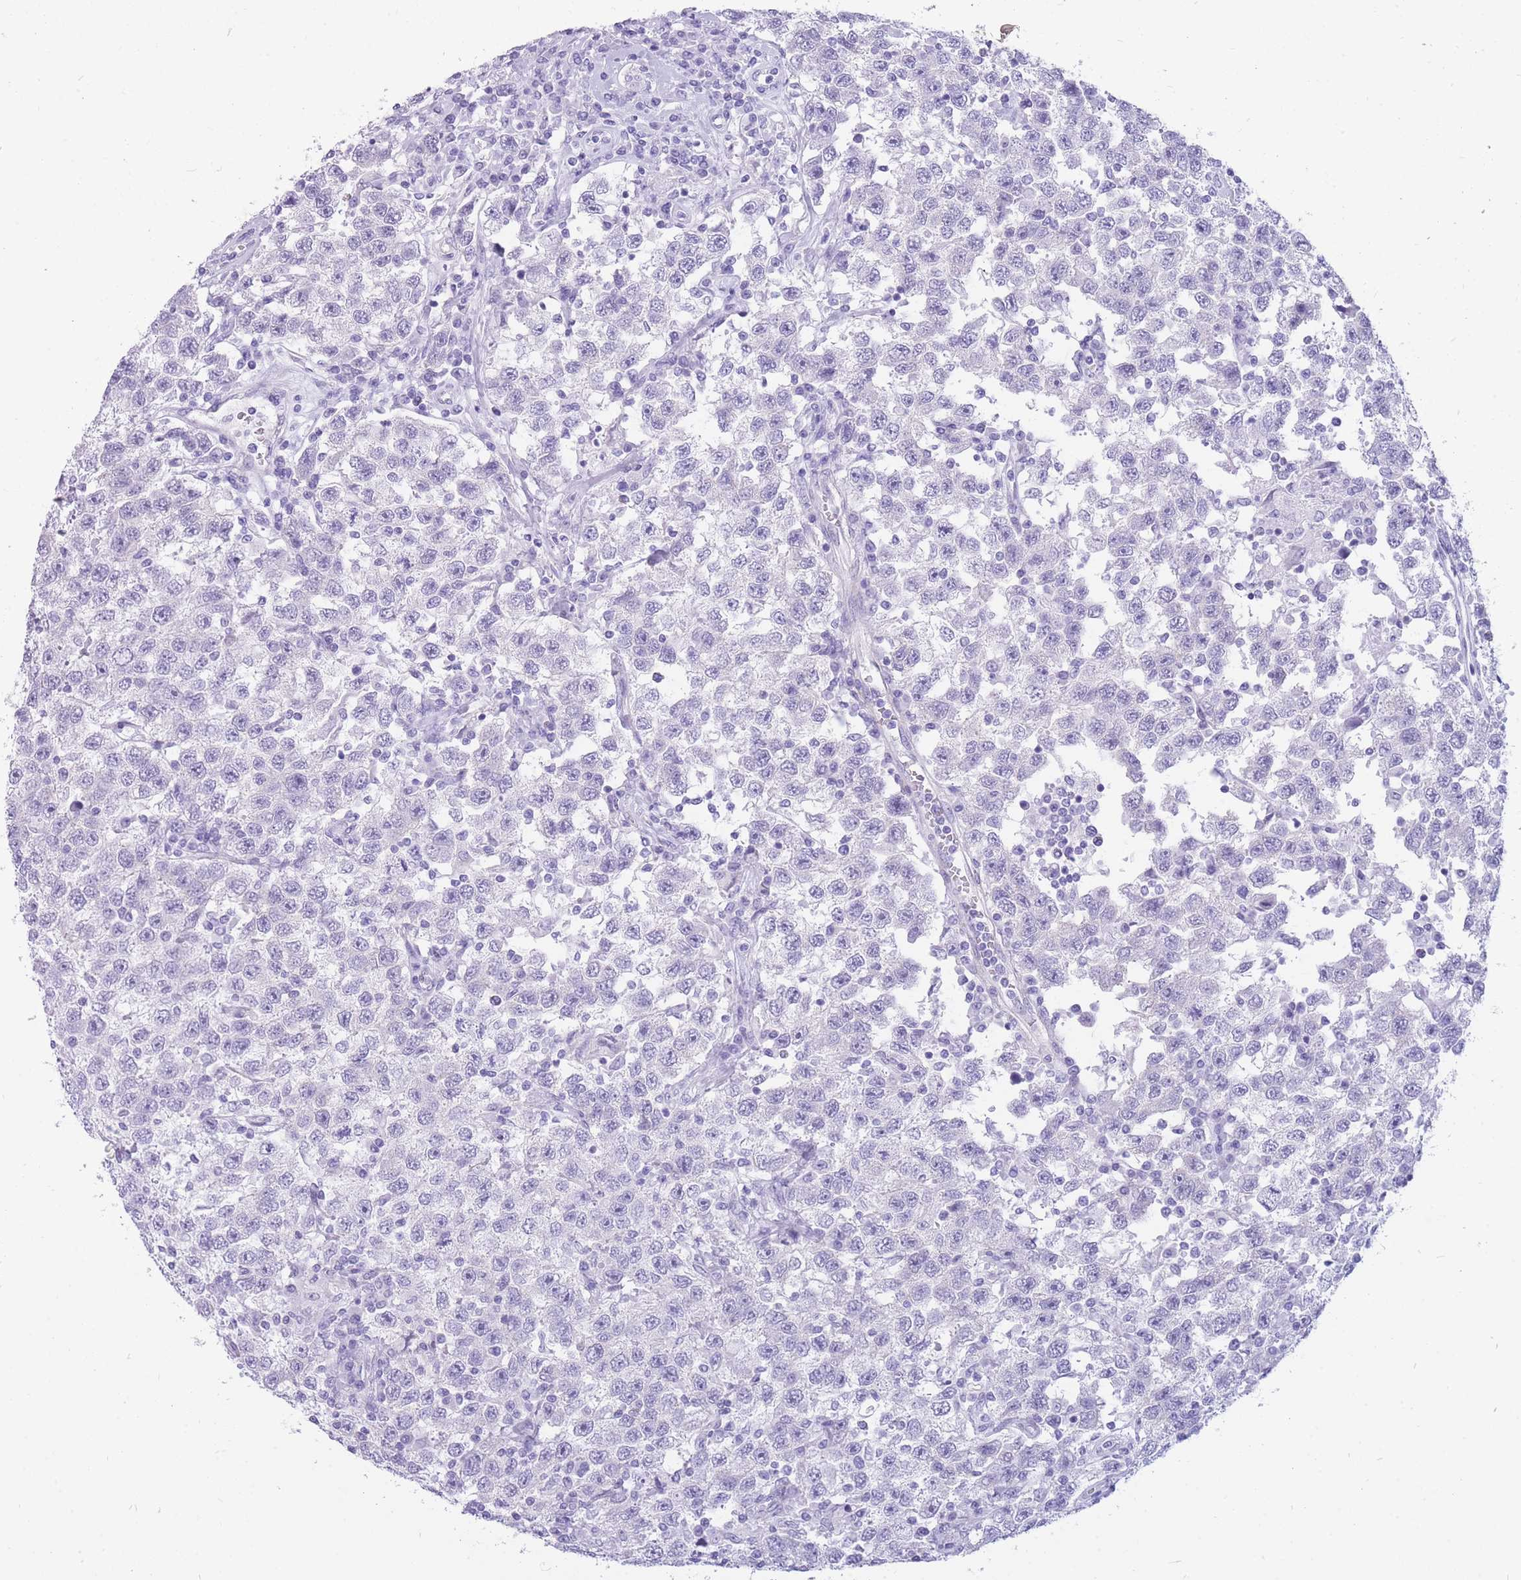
{"staining": {"intensity": "negative", "quantity": "none", "location": "none"}, "tissue": "testis cancer", "cell_type": "Tumor cells", "image_type": "cancer", "snomed": [{"axis": "morphology", "description": "Seminoma, NOS"}, {"axis": "topography", "description": "Testis"}], "caption": "Protein analysis of seminoma (testis) exhibits no significant staining in tumor cells. (DAB (3,3'-diaminobenzidine) immunohistochemistry (IHC) visualized using brightfield microscopy, high magnification).", "gene": "MTSS2", "patient": {"sex": "male", "age": 41}}